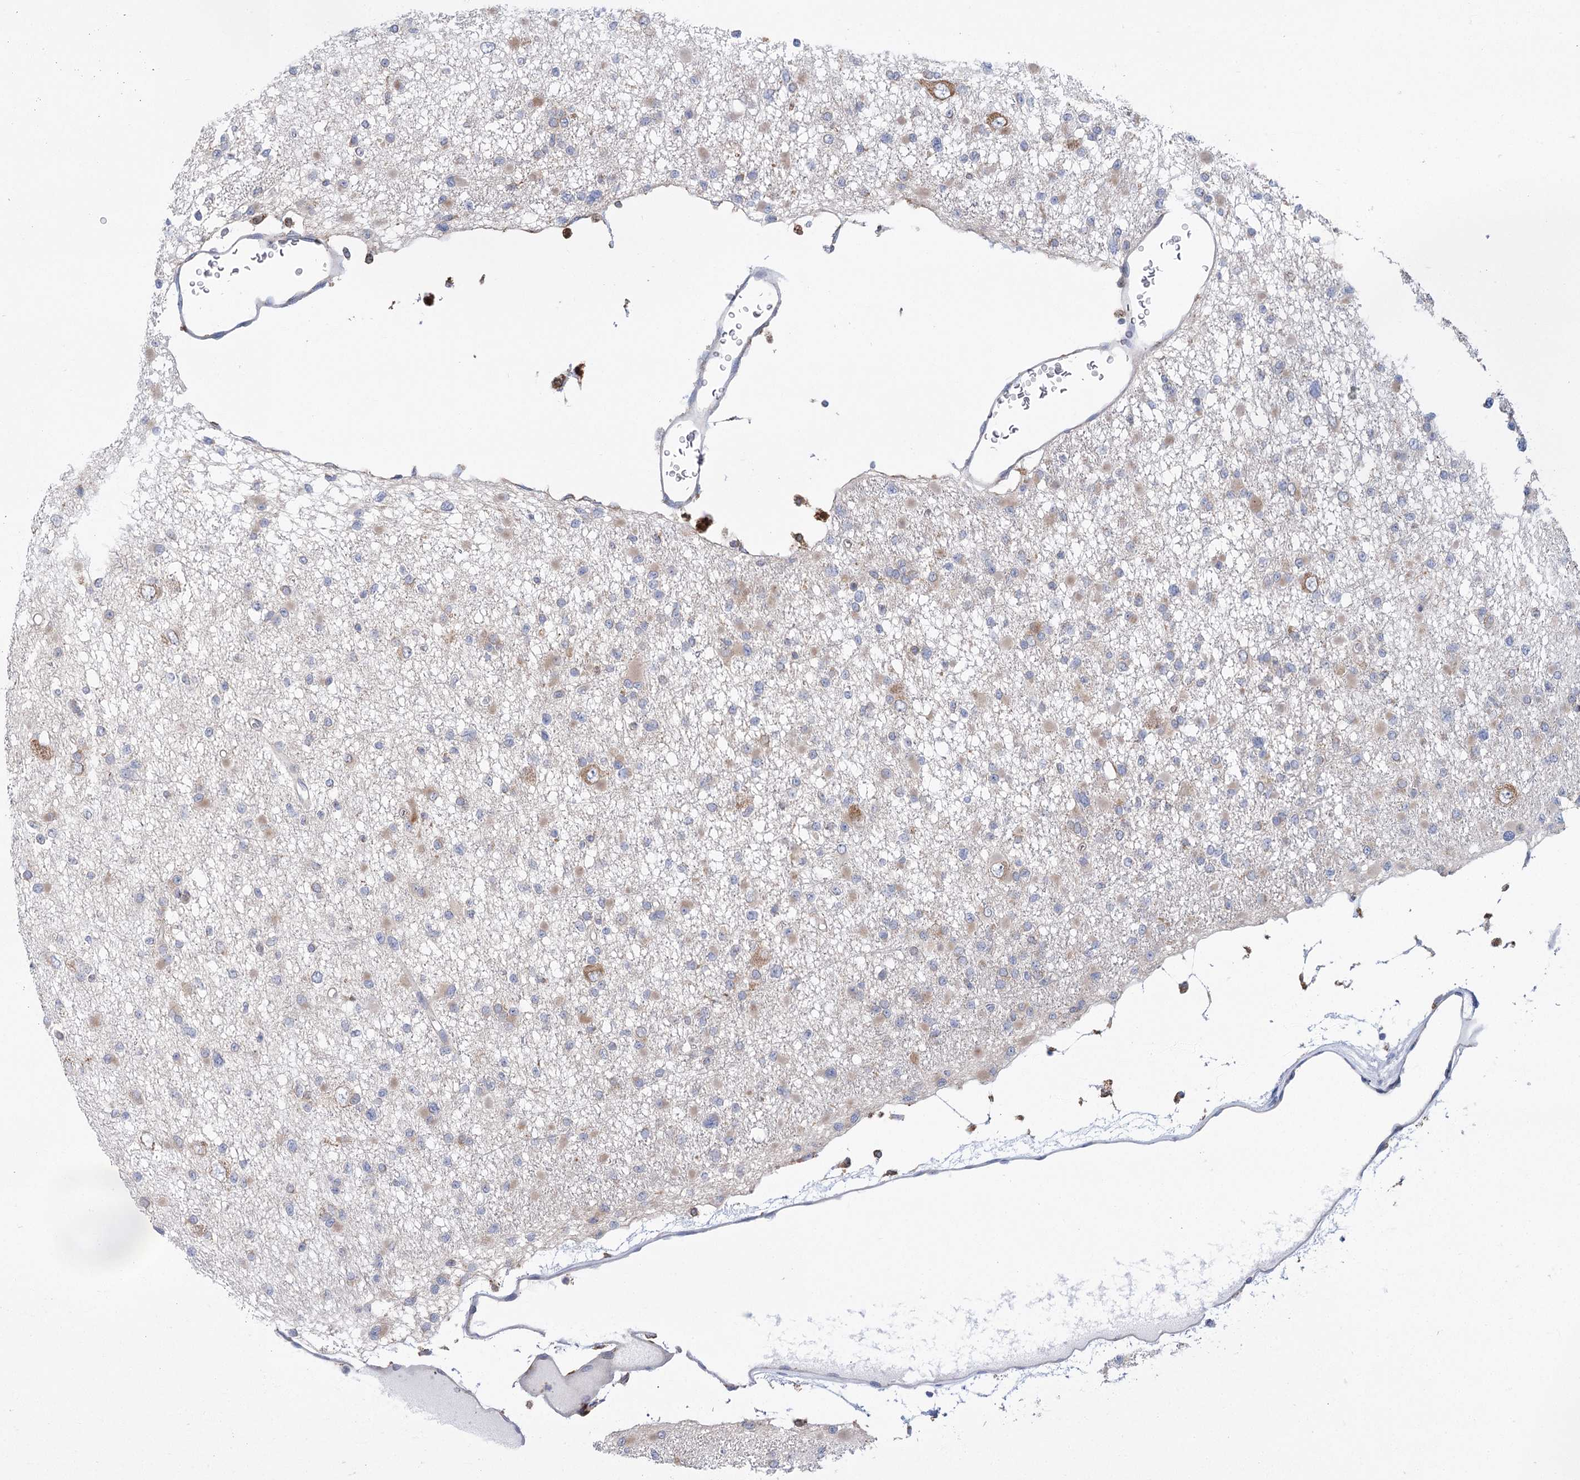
{"staining": {"intensity": "weak", "quantity": "<25%", "location": "cytoplasmic/membranous"}, "tissue": "glioma", "cell_type": "Tumor cells", "image_type": "cancer", "snomed": [{"axis": "morphology", "description": "Glioma, malignant, Low grade"}, {"axis": "topography", "description": "Brain"}], "caption": "Immunohistochemistry photomicrograph of glioma stained for a protein (brown), which reveals no positivity in tumor cells. (DAB (3,3'-diaminobenzidine) IHC with hematoxylin counter stain).", "gene": "METTL24", "patient": {"sex": "female", "age": 22}}